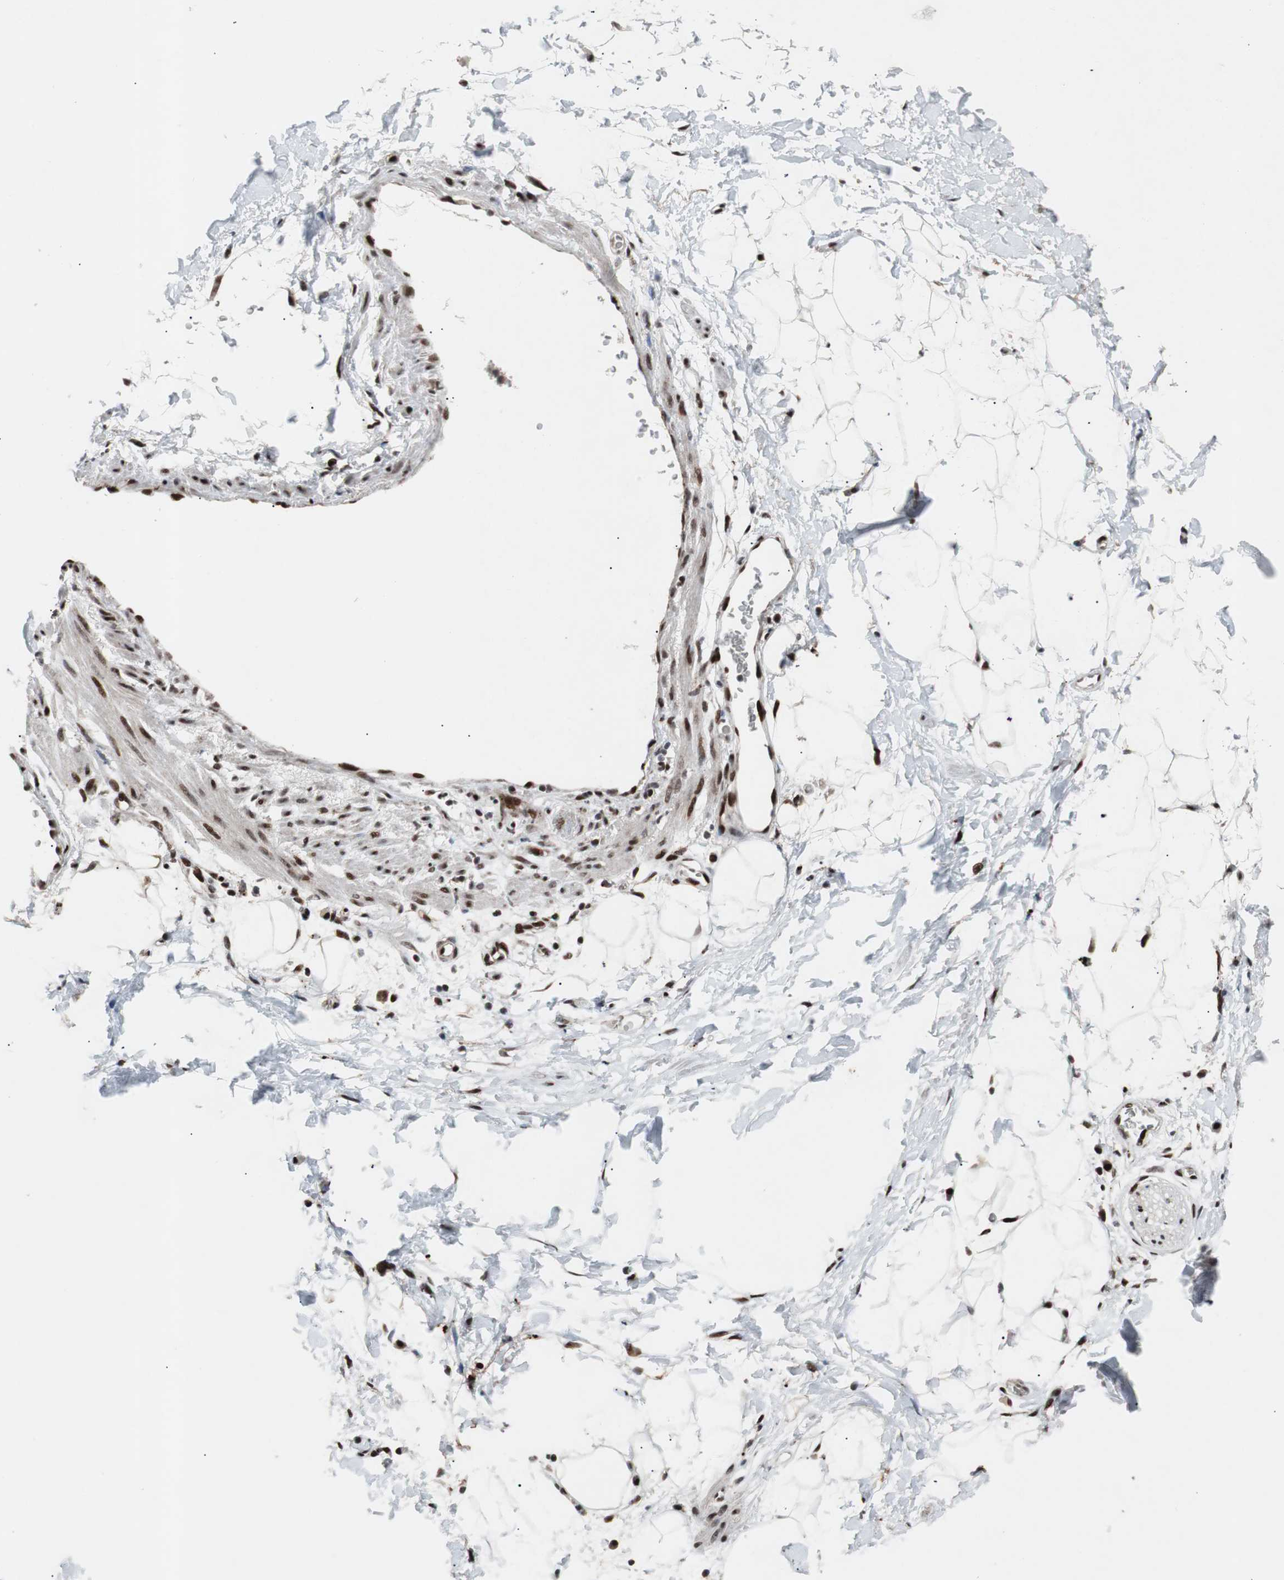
{"staining": {"intensity": "strong", "quantity": ">75%", "location": "nuclear"}, "tissue": "adipose tissue", "cell_type": "Adipocytes", "image_type": "normal", "snomed": [{"axis": "morphology", "description": "Normal tissue, NOS"}, {"axis": "topography", "description": "Soft tissue"}], "caption": "IHC (DAB (3,3'-diaminobenzidine)) staining of normal human adipose tissue demonstrates strong nuclear protein staining in about >75% of adipocytes. Immunohistochemistry stains the protein in brown and the nuclei are stained blue.", "gene": "NBL1", "patient": {"sex": "male", "age": 72}}